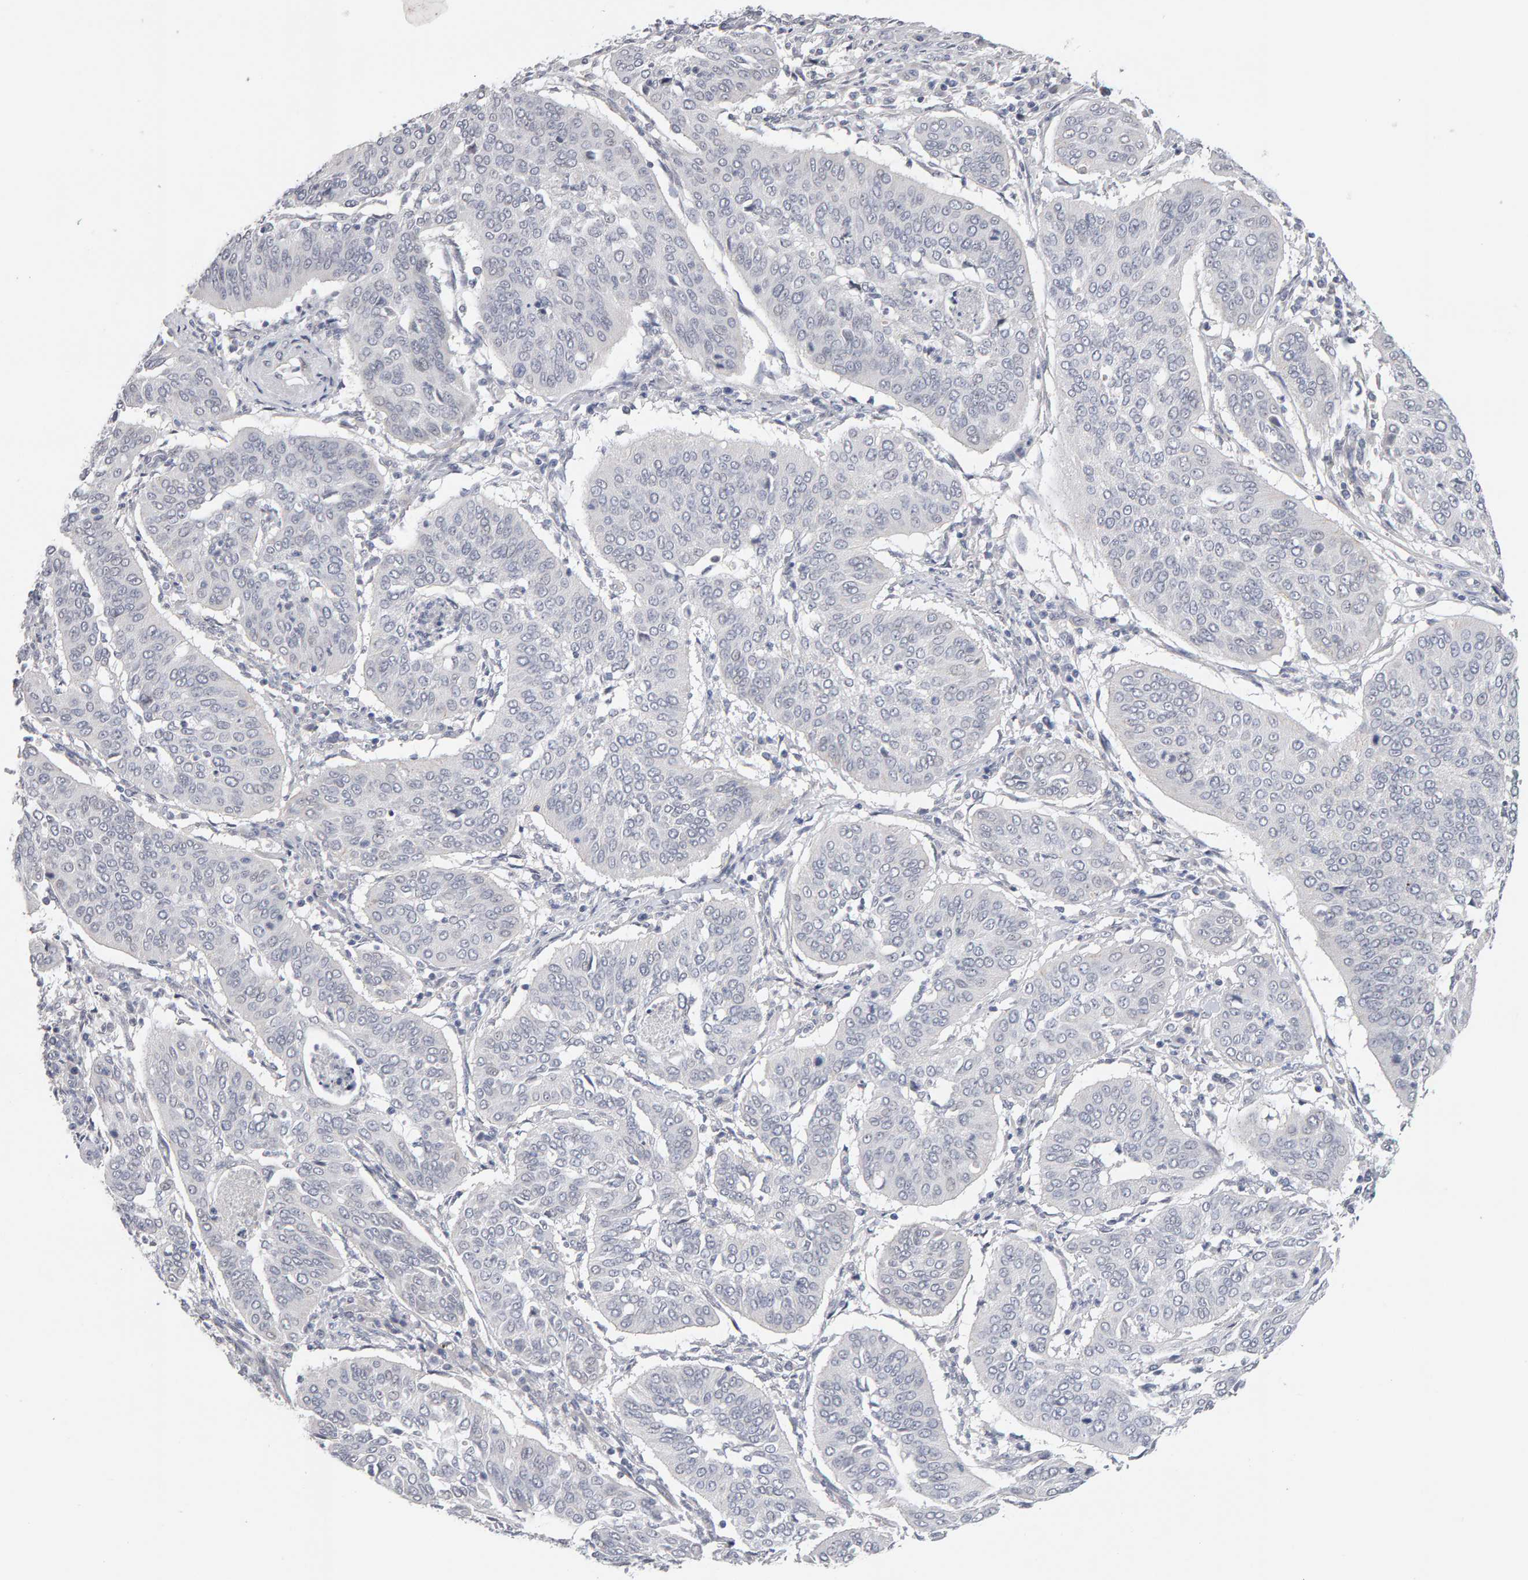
{"staining": {"intensity": "negative", "quantity": "none", "location": "none"}, "tissue": "cervical cancer", "cell_type": "Tumor cells", "image_type": "cancer", "snomed": [{"axis": "morphology", "description": "Normal tissue, NOS"}, {"axis": "morphology", "description": "Squamous cell carcinoma, NOS"}, {"axis": "topography", "description": "Cervix"}], "caption": "DAB (3,3'-diaminobenzidine) immunohistochemical staining of human cervical cancer demonstrates no significant expression in tumor cells. (Stains: DAB immunohistochemistry with hematoxylin counter stain, Microscopy: brightfield microscopy at high magnification).", "gene": "HNF4A", "patient": {"sex": "female", "age": 39}}